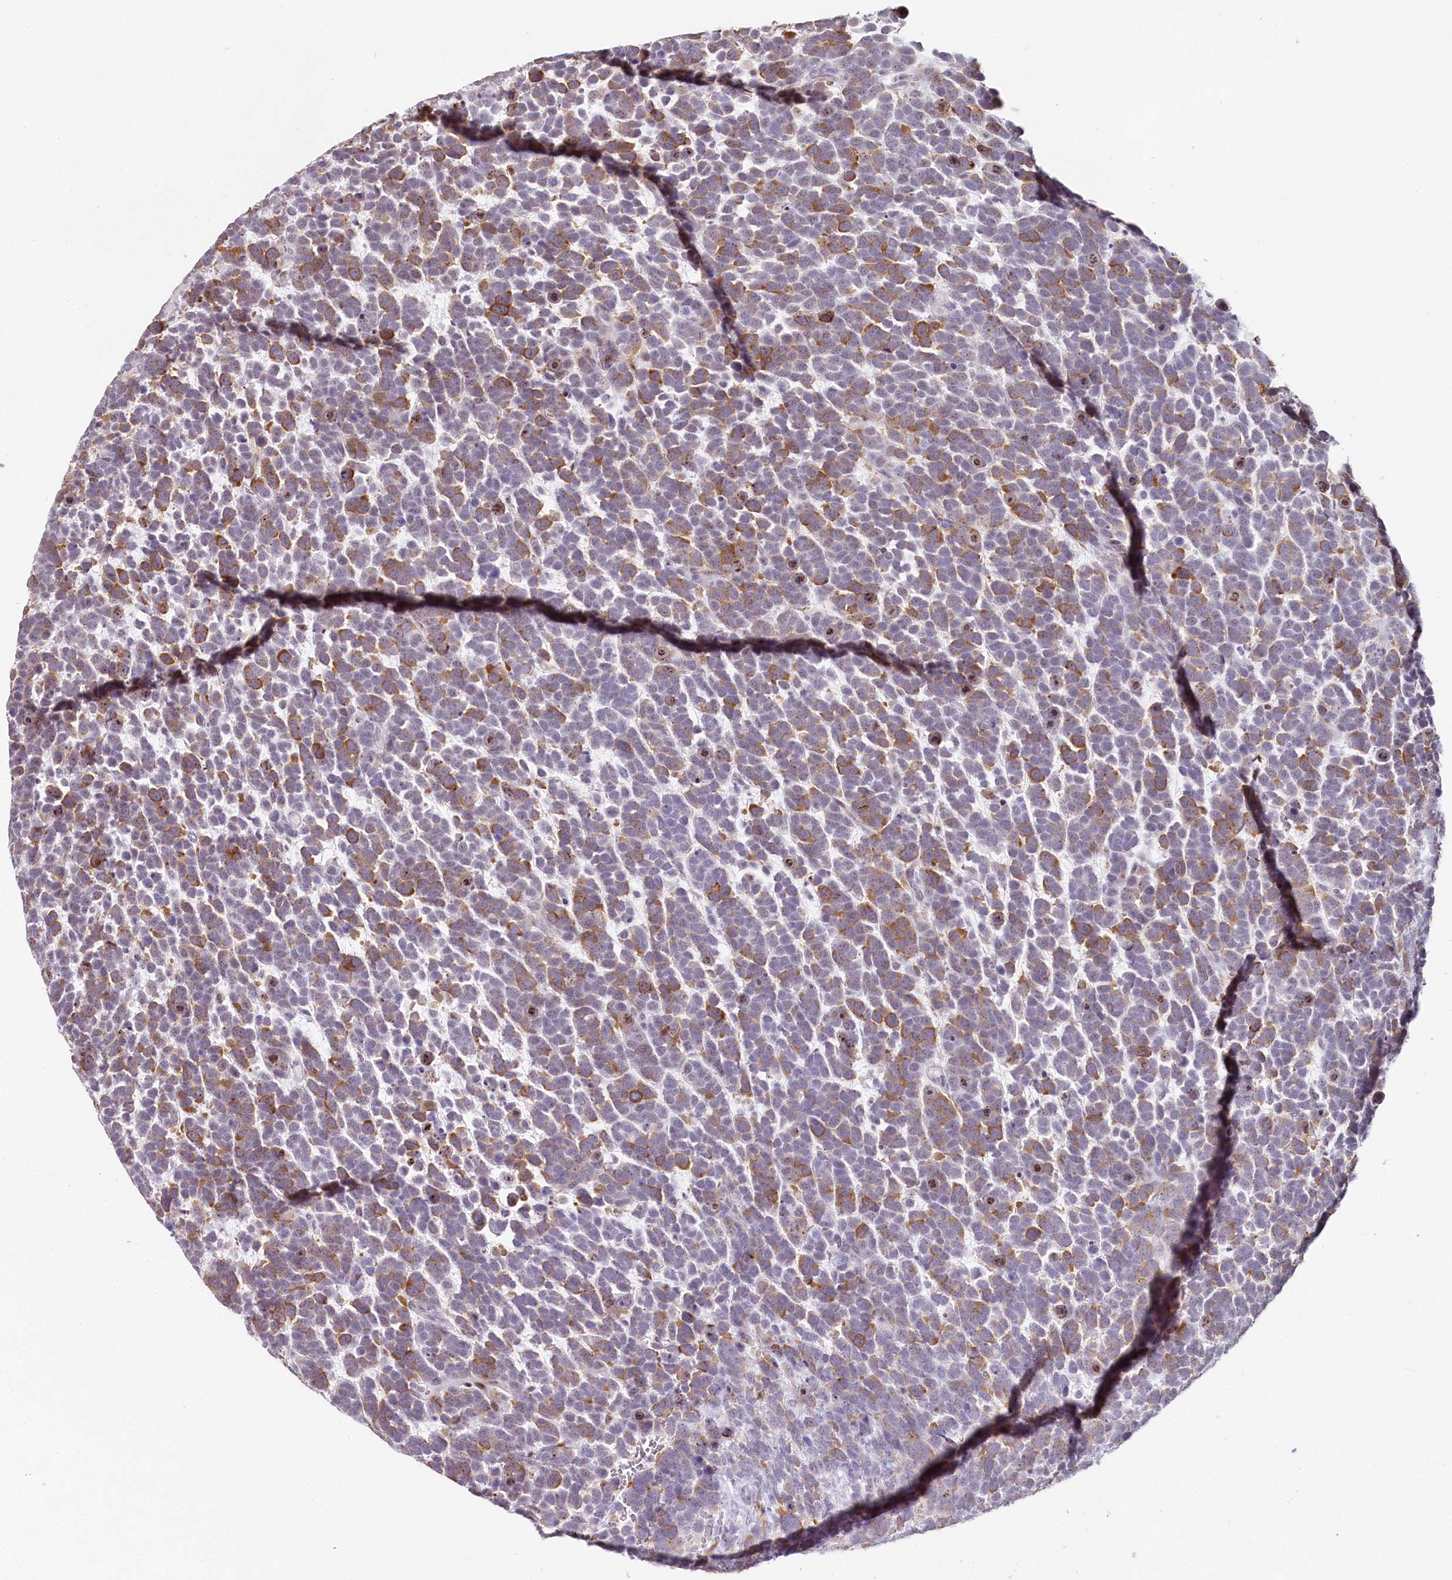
{"staining": {"intensity": "moderate", "quantity": "25%-75%", "location": "cytoplasmic/membranous"}, "tissue": "urothelial cancer", "cell_type": "Tumor cells", "image_type": "cancer", "snomed": [{"axis": "morphology", "description": "Urothelial carcinoma, High grade"}, {"axis": "topography", "description": "Urinary bladder"}], "caption": "Immunohistochemistry image of human high-grade urothelial carcinoma stained for a protein (brown), which demonstrates medium levels of moderate cytoplasmic/membranous positivity in approximately 25%-75% of tumor cells.", "gene": "HPD", "patient": {"sex": "female", "age": 82}}